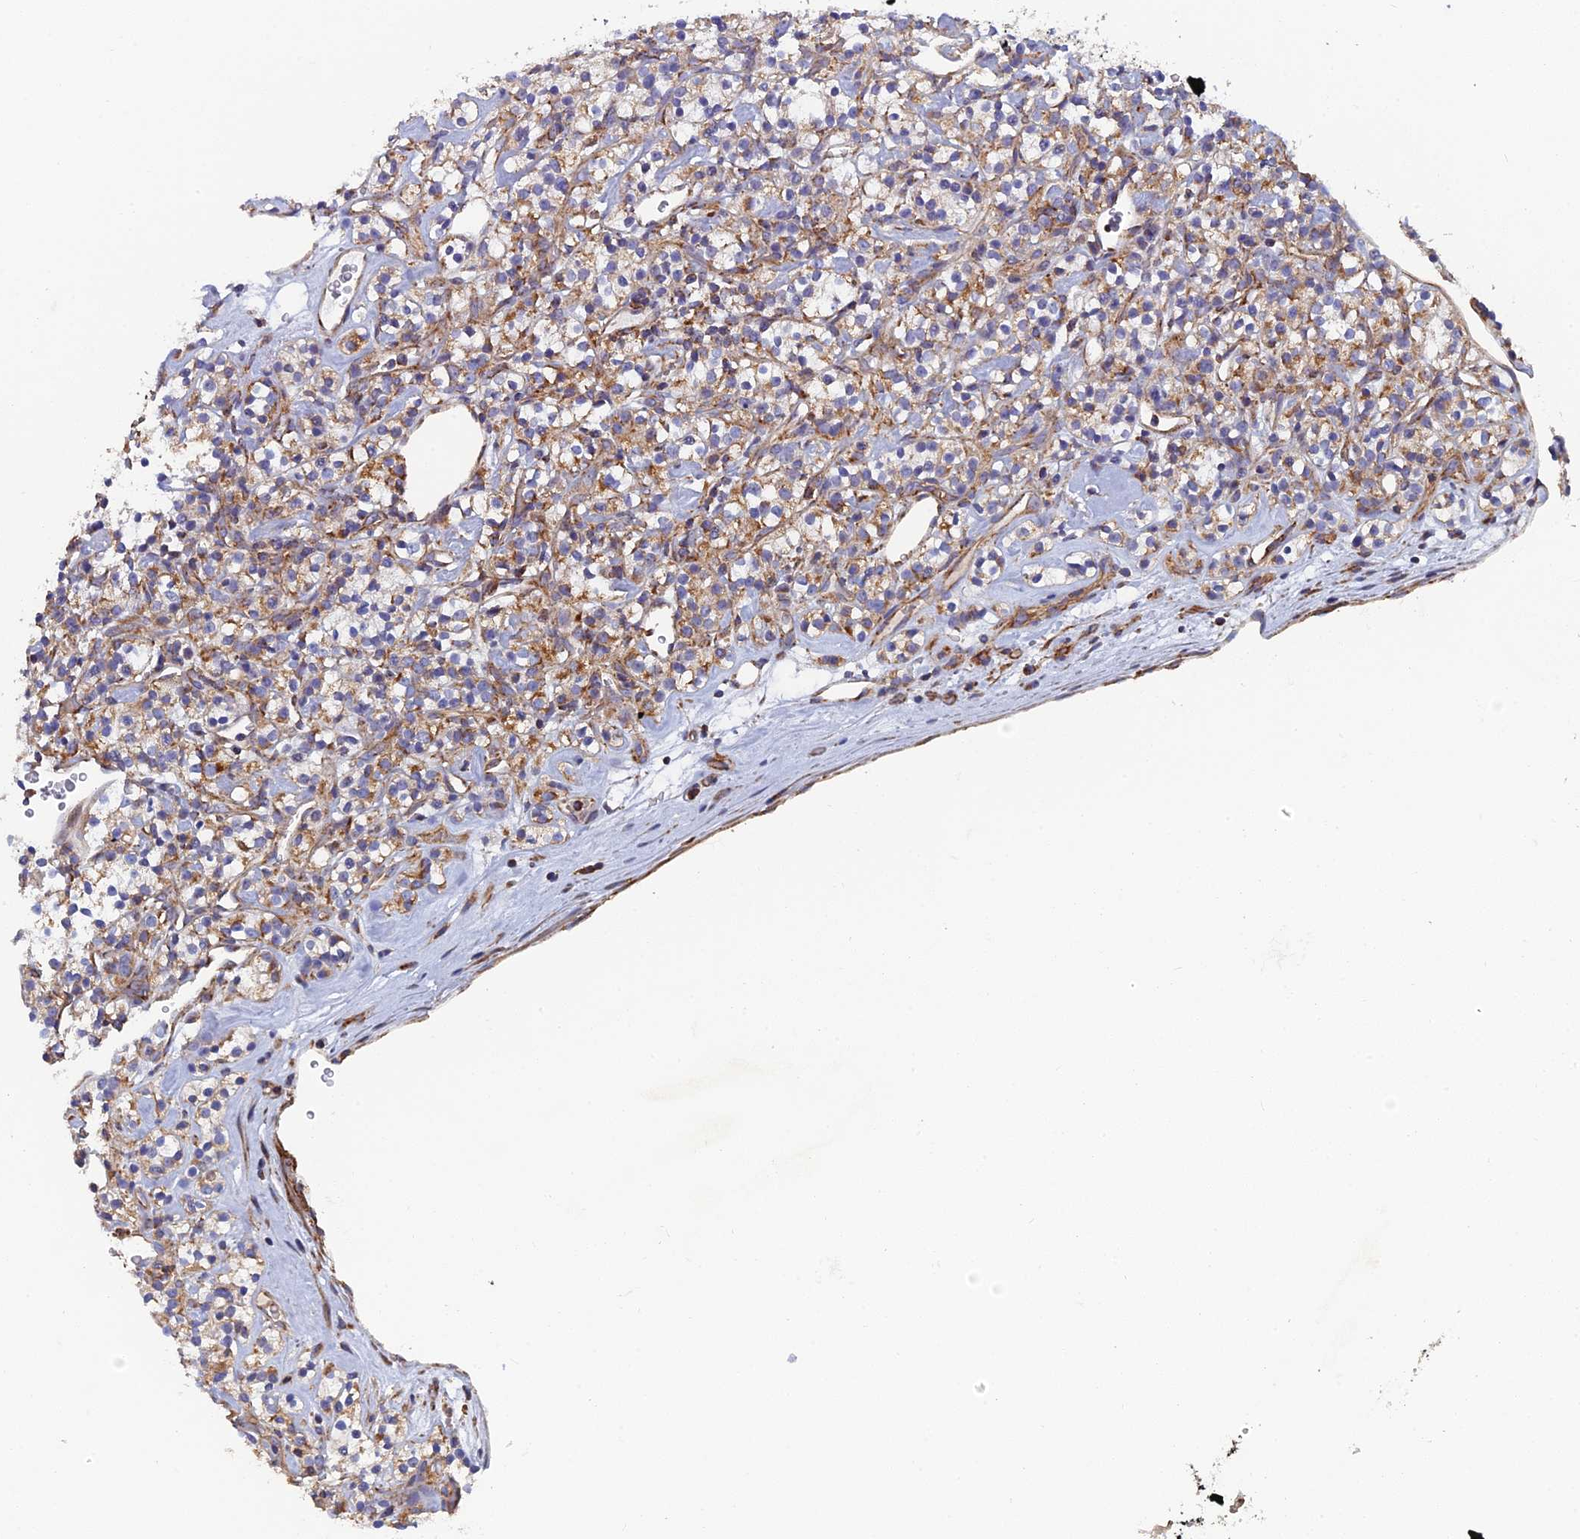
{"staining": {"intensity": "moderate", "quantity": "25%-75%", "location": "cytoplasmic/membranous"}, "tissue": "renal cancer", "cell_type": "Tumor cells", "image_type": "cancer", "snomed": [{"axis": "morphology", "description": "Adenocarcinoma, NOS"}, {"axis": "topography", "description": "Kidney"}], "caption": "DAB (3,3'-diaminobenzidine) immunohistochemical staining of human renal adenocarcinoma exhibits moderate cytoplasmic/membranous protein staining in about 25%-75% of tumor cells. (IHC, brightfield microscopy, high magnification).", "gene": "MRPS9", "patient": {"sex": "male", "age": 77}}